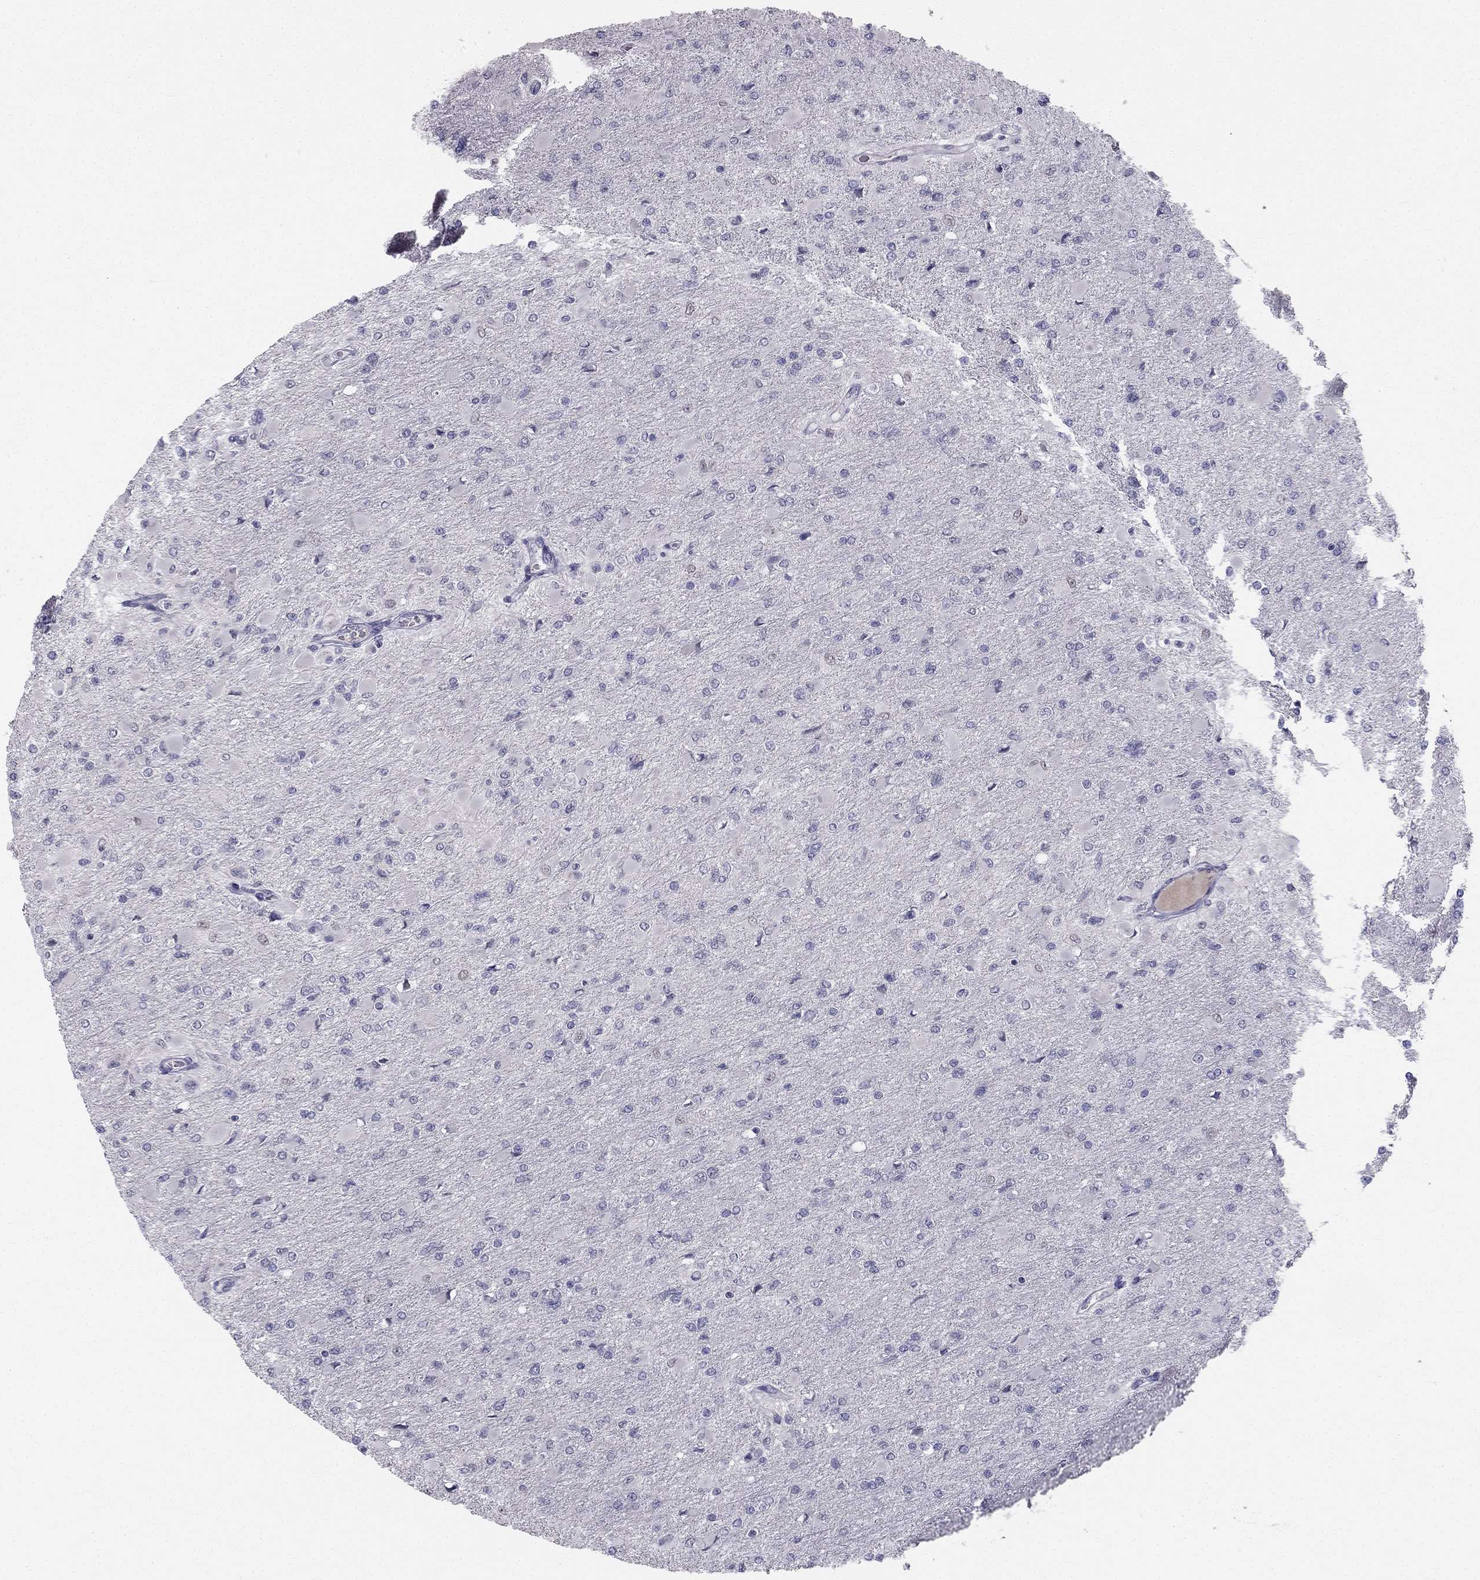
{"staining": {"intensity": "negative", "quantity": "none", "location": "none"}, "tissue": "glioma", "cell_type": "Tumor cells", "image_type": "cancer", "snomed": [{"axis": "morphology", "description": "Glioma, malignant, High grade"}, {"axis": "topography", "description": "Cerebral cortex"}], "caption": "DAB (3,3'-diaminobenzidine) immunohistochemical staining of human glioma shows no significant positivity in tumor cells.", "gene": "TRPS1", "patient": {"sex": "female", "age": 36}}